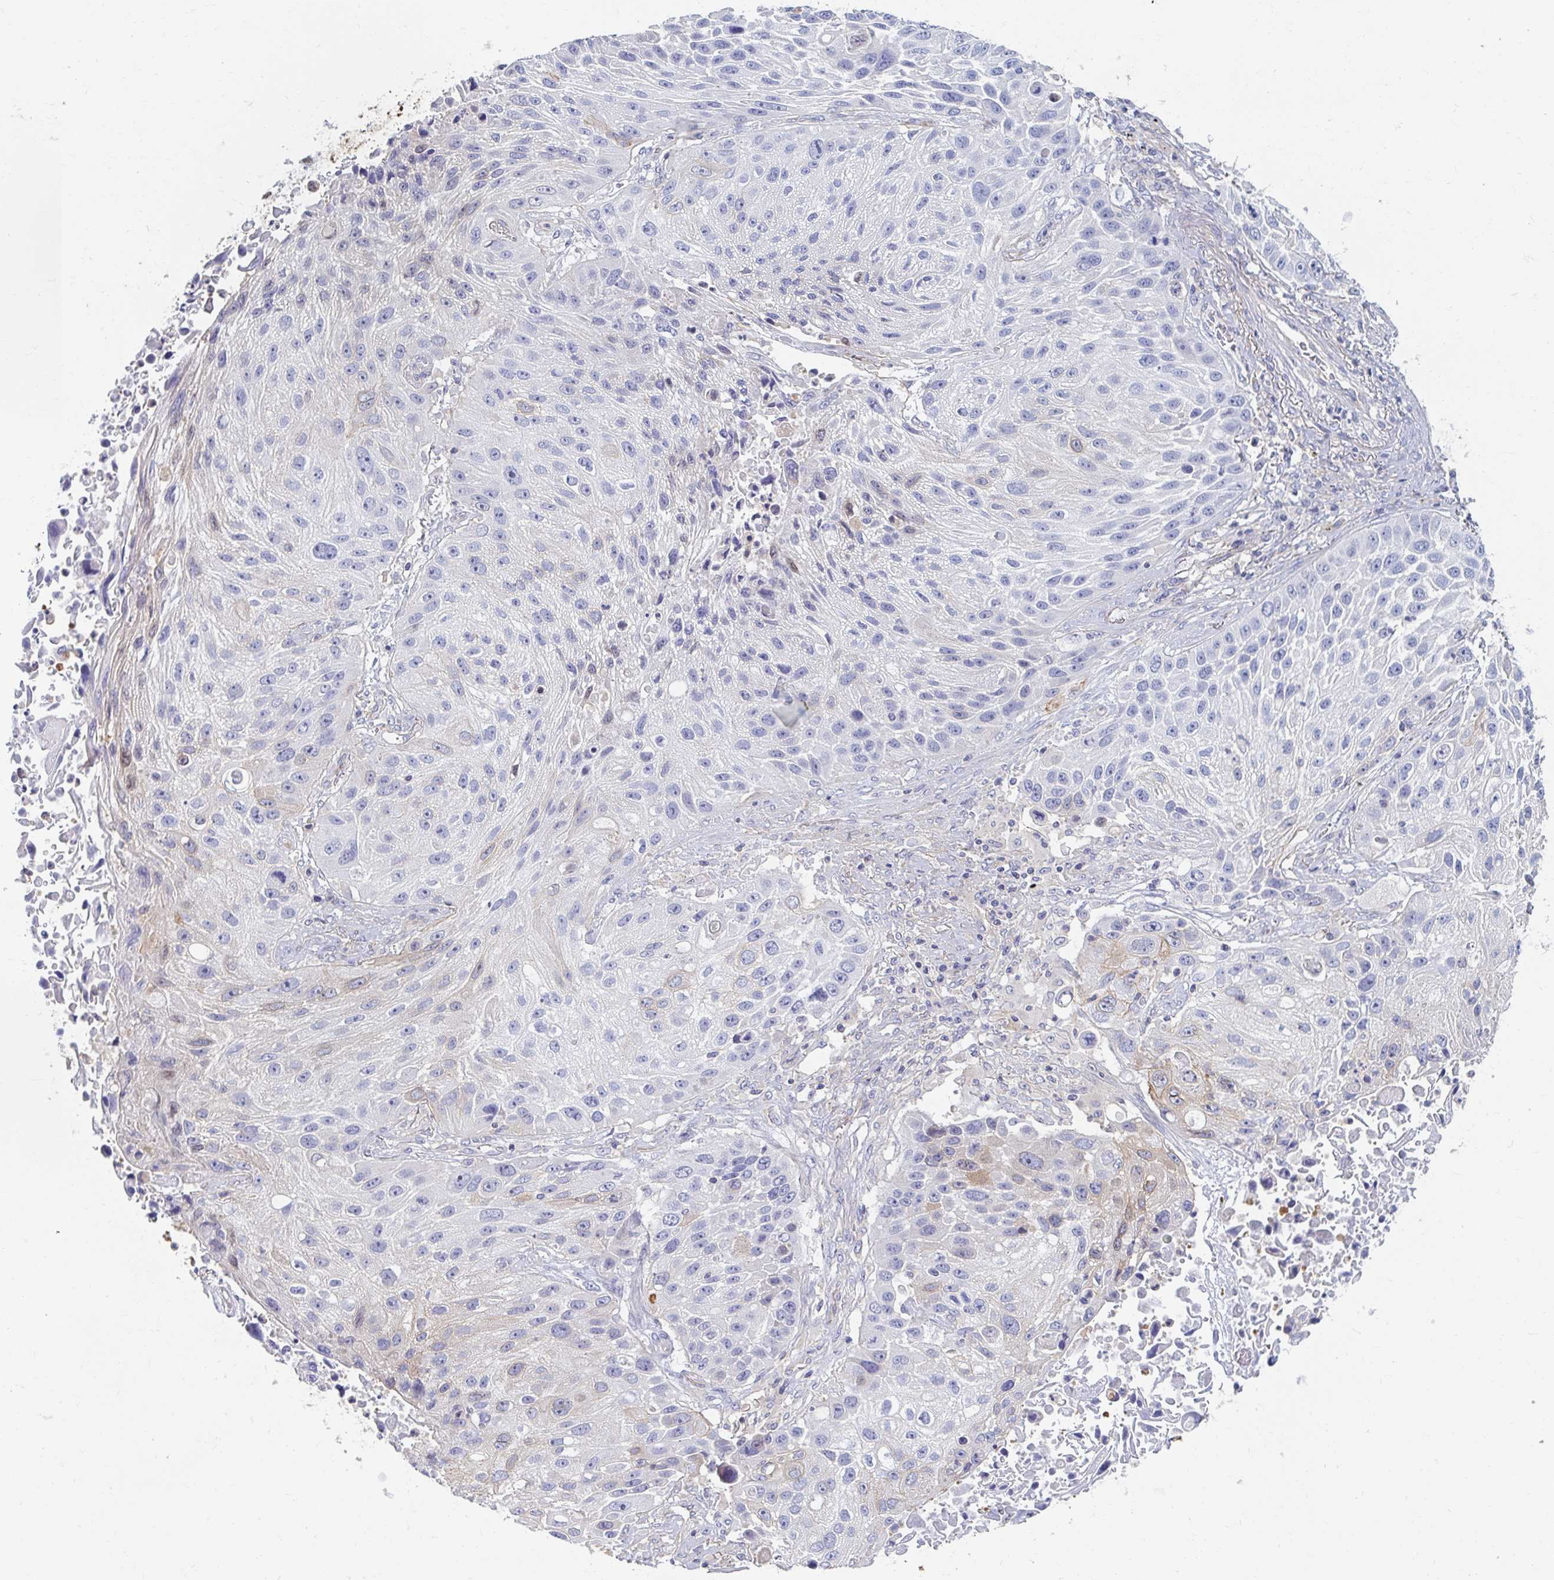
{"staining": {"intensity": "negative", "quantity": "none", "location": "none"}, "tissue": "lung cancer", "cell_type": "Tumor cells", "image_type": "cancer", "snomed": [{"axis": "morphology", "description": "Normal morphology"}, {"axis": "morphology", "description": "Squamous cell carcinoma, NOS"}, {"axis": "topography", "description": "Lymph node"}, {"axis": "topography", "description": "Lung"}], "caption": "Immunohistochemical staining of human squamous cell carcinoma (lung) shows no significant positivity in tumor cells.", "gene": "MYLK2", "patient": {"sex": "male", "age": 67}}